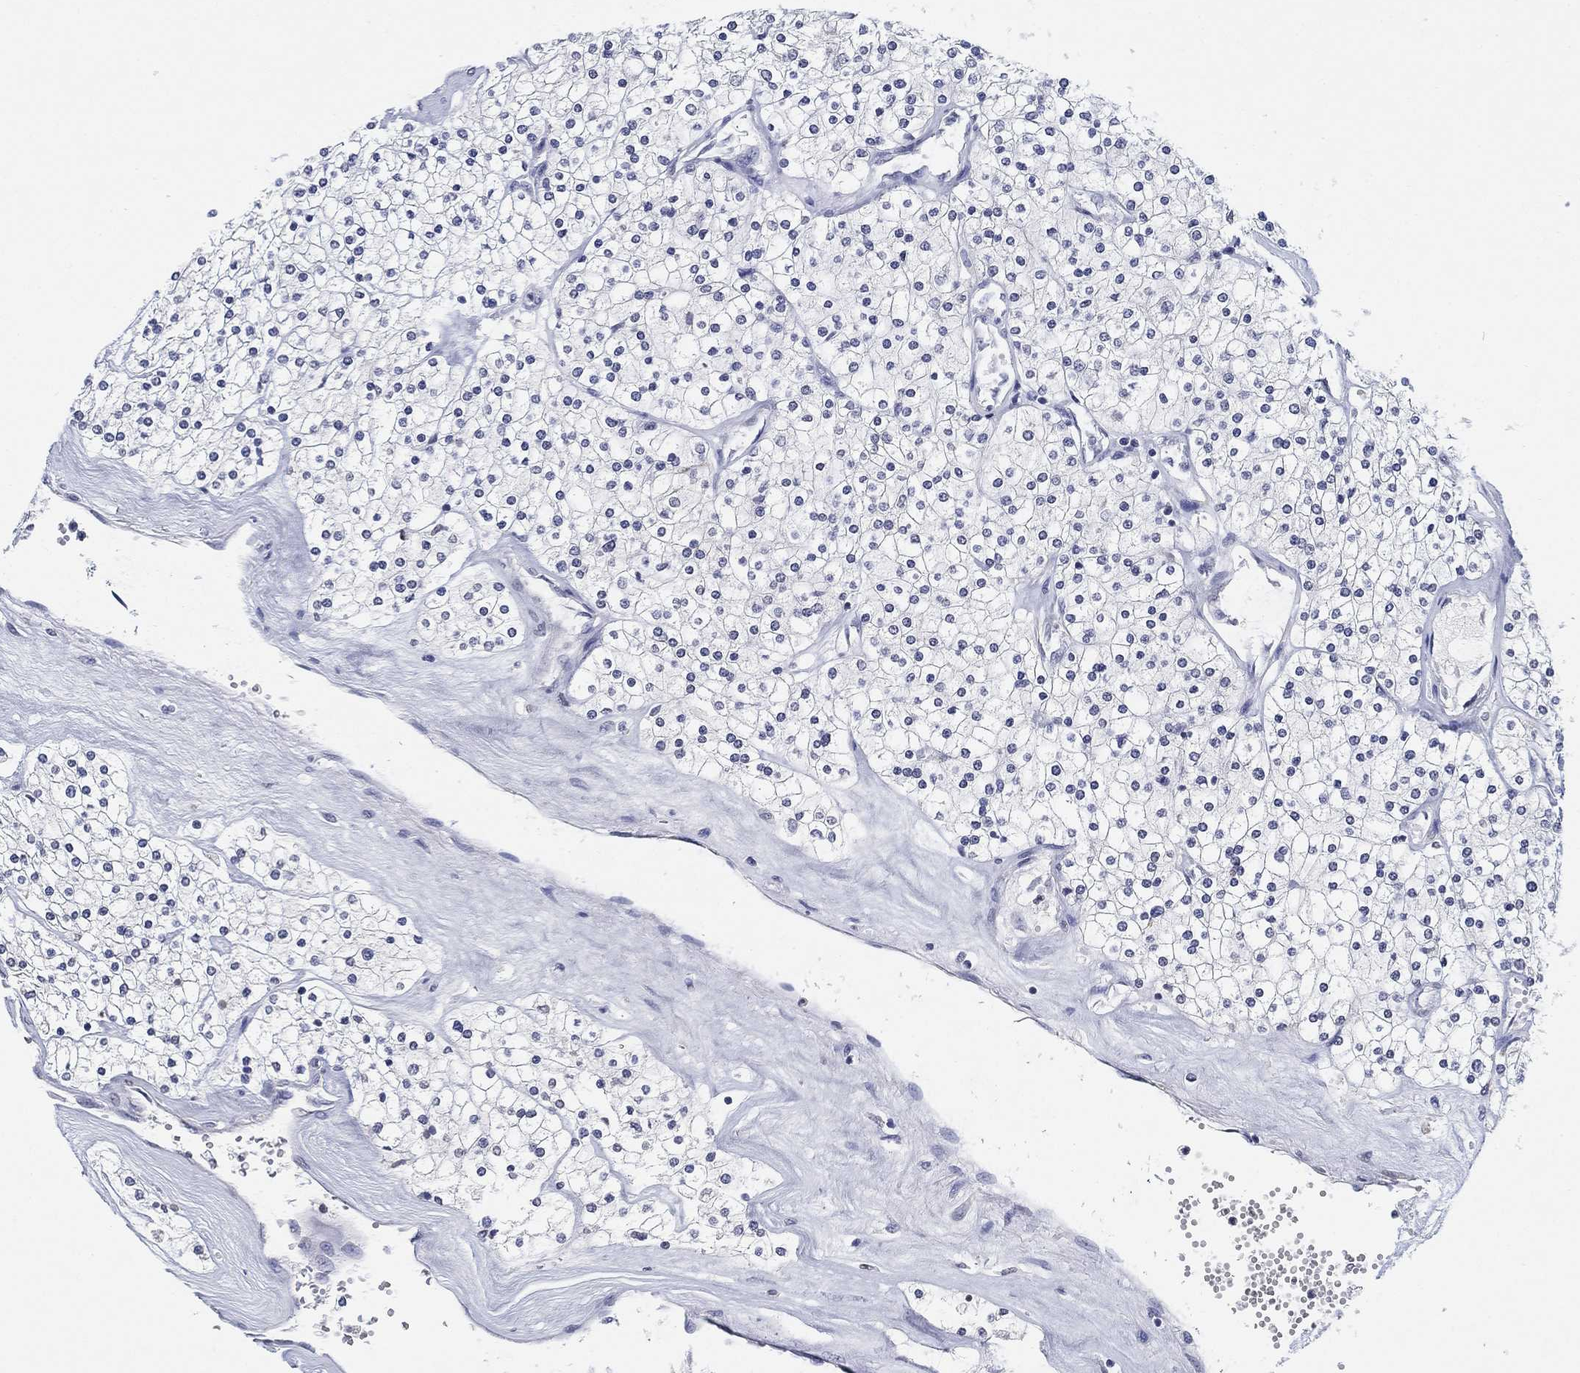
{"staining": {"intensity": "negative", "quantity": "none", "location": "none"}, "tissue": "renal cancer", "cell_type": "Tumor cells", "image_type": "cancer", "snomed": [{"axis": "morphology", "description": "Adenocarcinoma, NOS"}, {"axis": "topography", "description": "Kidney"}], "caption": "Tumor cells are negative for protein expression in human adenocarcinoma (renal).", "gene": "OTUB2", "patient": {"sex": "male", "age": 80}}